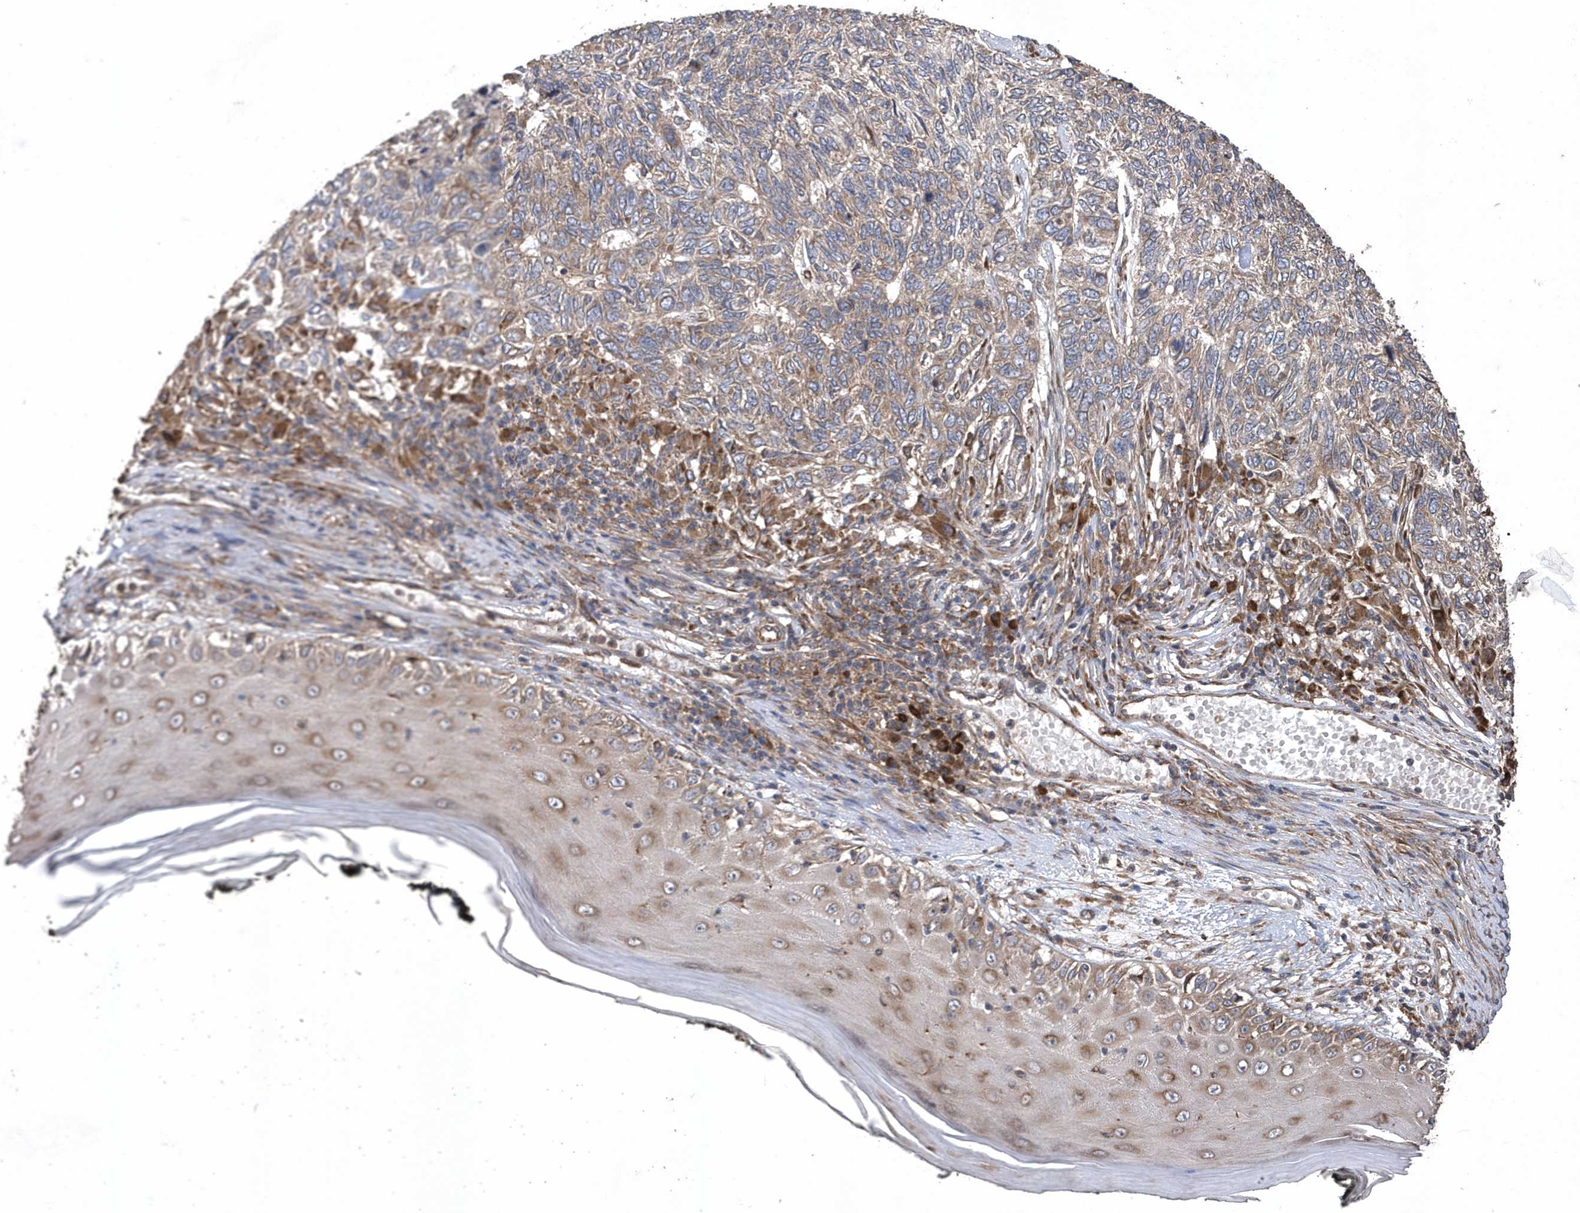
{"staining": {"intensity": "weak", "quantity": "25%-75%", "location": "cytoplasmic/membranous"}, "tissue": "skin cancer", "cell_type": "Tumor cells", "image_type": "cancer", "snomed": [{"axis": "morphology", "description": "Basal cell carcinoma"}, {"axis": "topography", "description": "Skin"}], "caption": "Skin cancer (basal cell carcinoma) stained with IHC exhibits weak cytoplasmic/membranous positivity in about 25%-75% of tumor cells.", "gene": "WASHC5", "patient": {"sex": "female", "age": 65}}